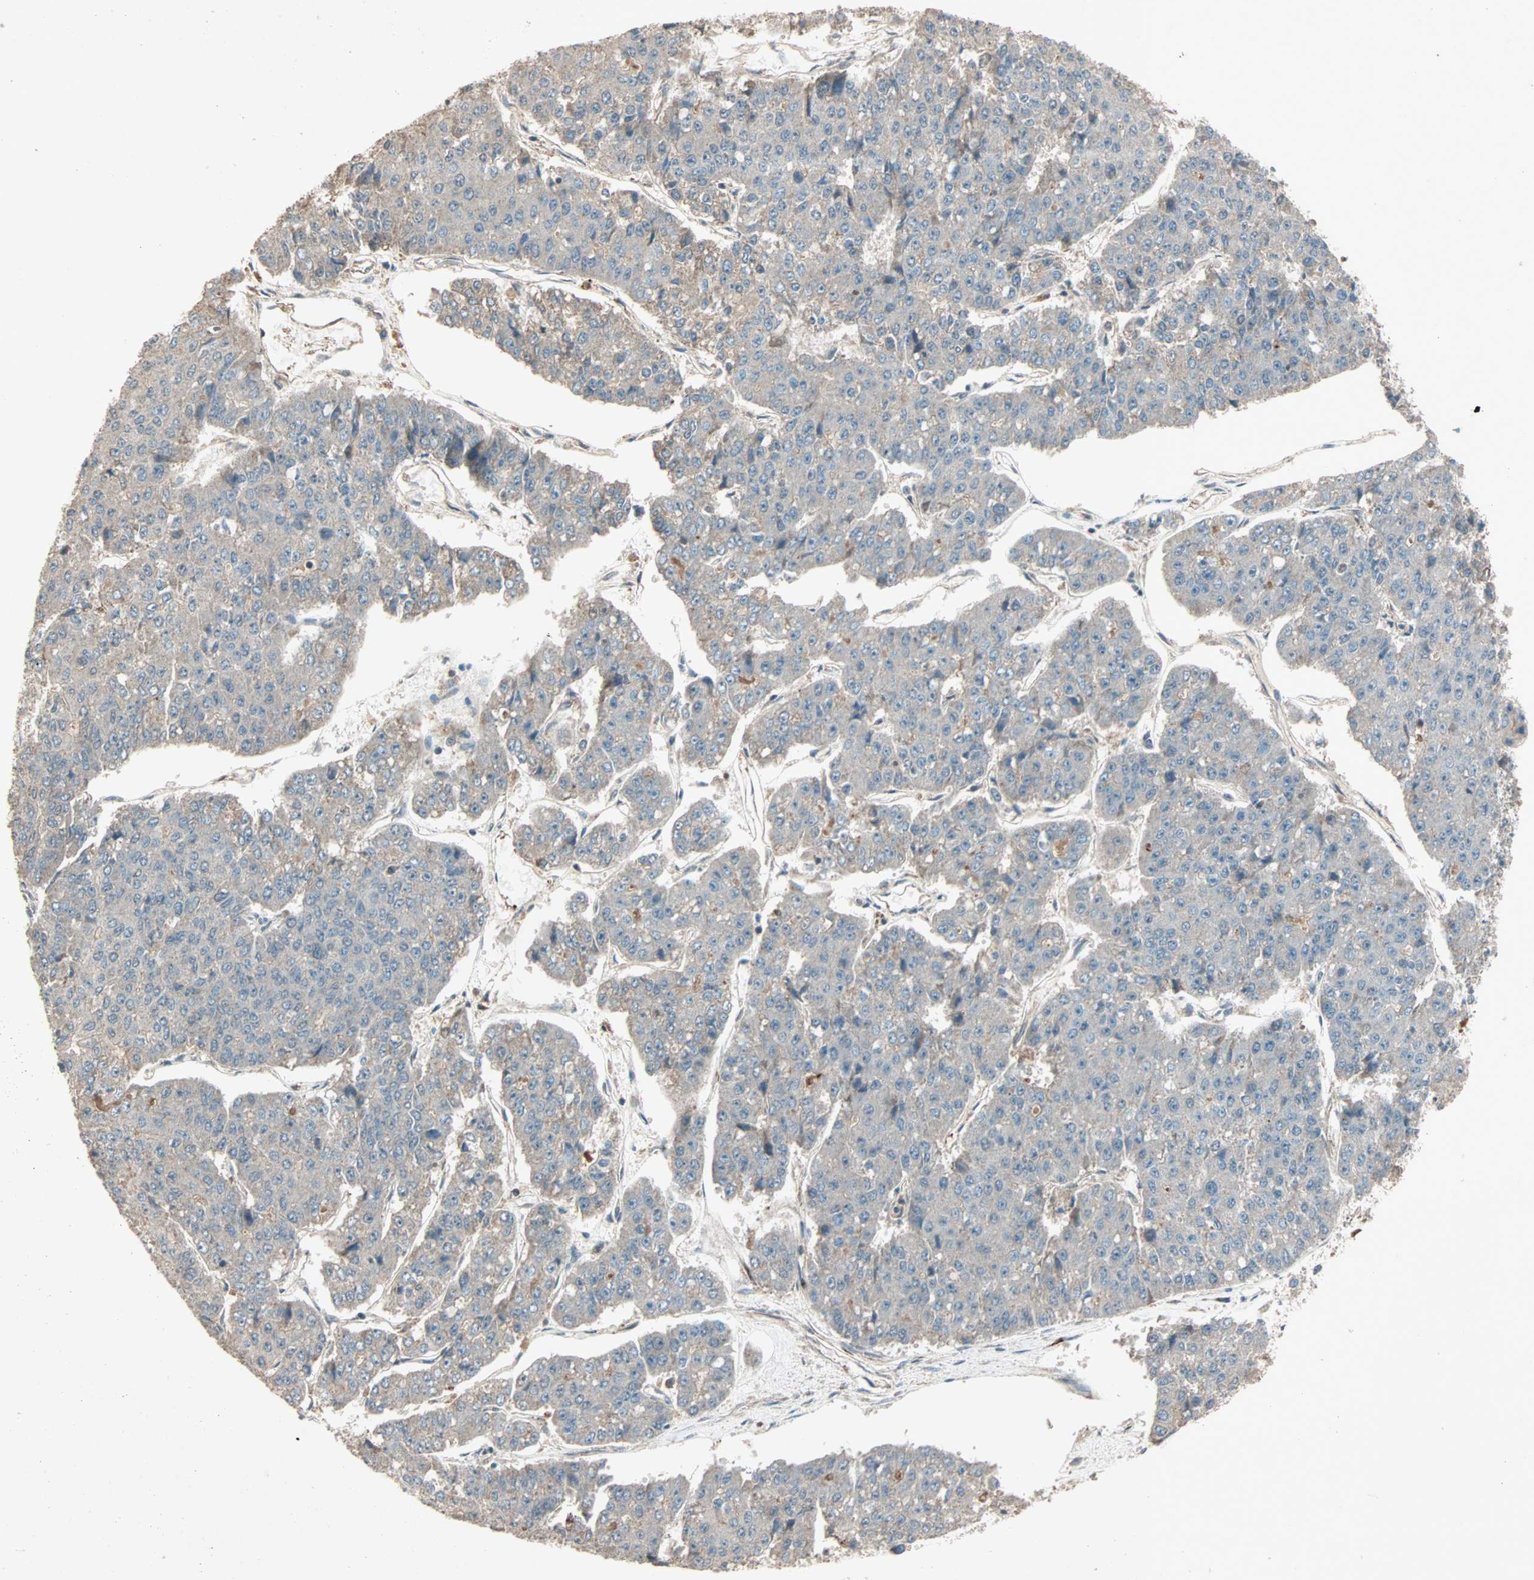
{"staining": {"intensity": "weak", "quantity": "<25%", "location": "cytoplasmic/membranous"}, "tissue": "pancreatic cancer", "cell_type": "Tumor cells", "image_type": "cancer", "snomed": [{"axis": "morphology", "description": "Adenocarcinoma, NOS"}, {"axis": "topography", "description": "Pancreas"}], "caption": "Tumor cells show no significant positivity in pancreatic cancer (adenocarcinoma).", "gene": "MAP3K21", "patient": {"sex": "male", "age": 50}}